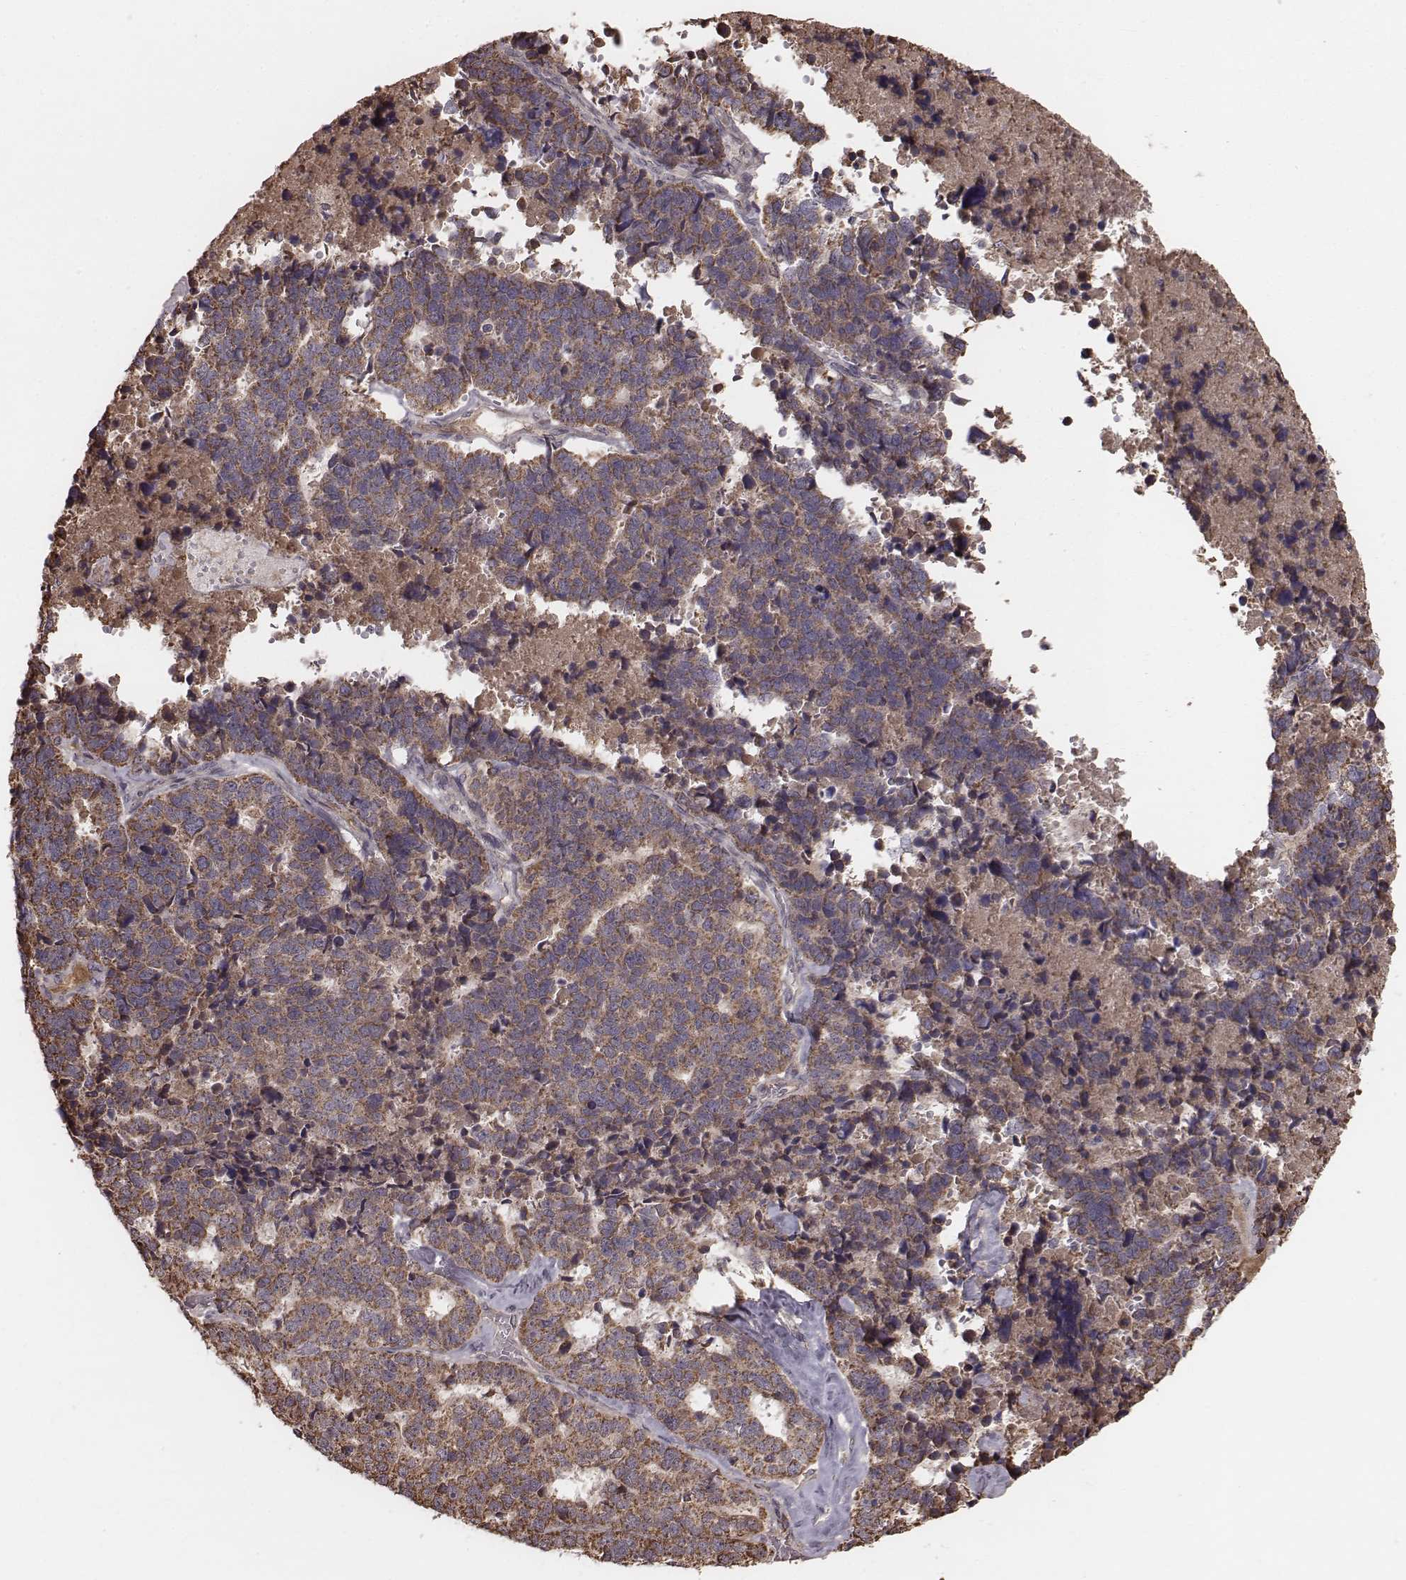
{"staining": {"intensity": "moderate", "quantity": ">75%", "location": "cytoplasmic/membranous"}, "tissue": "stomach cancer", "cell_type": "Tumor cells", "image_type": "cancer", "snomed": [{"axis": "morphology", "description": "Adenocarcinoma, NOS"}, {"axis": "topography", "description": "Stomach"}], "caption": "Stomach adenocarcinoma tissue demonstrates moderate cytoplasmic/membranous positivity in approximately >75% of tumor cells, visualized by immunohistochemistry.", "gene": "PDCD2L", "patient": {"sex": "male", "age": 69}}